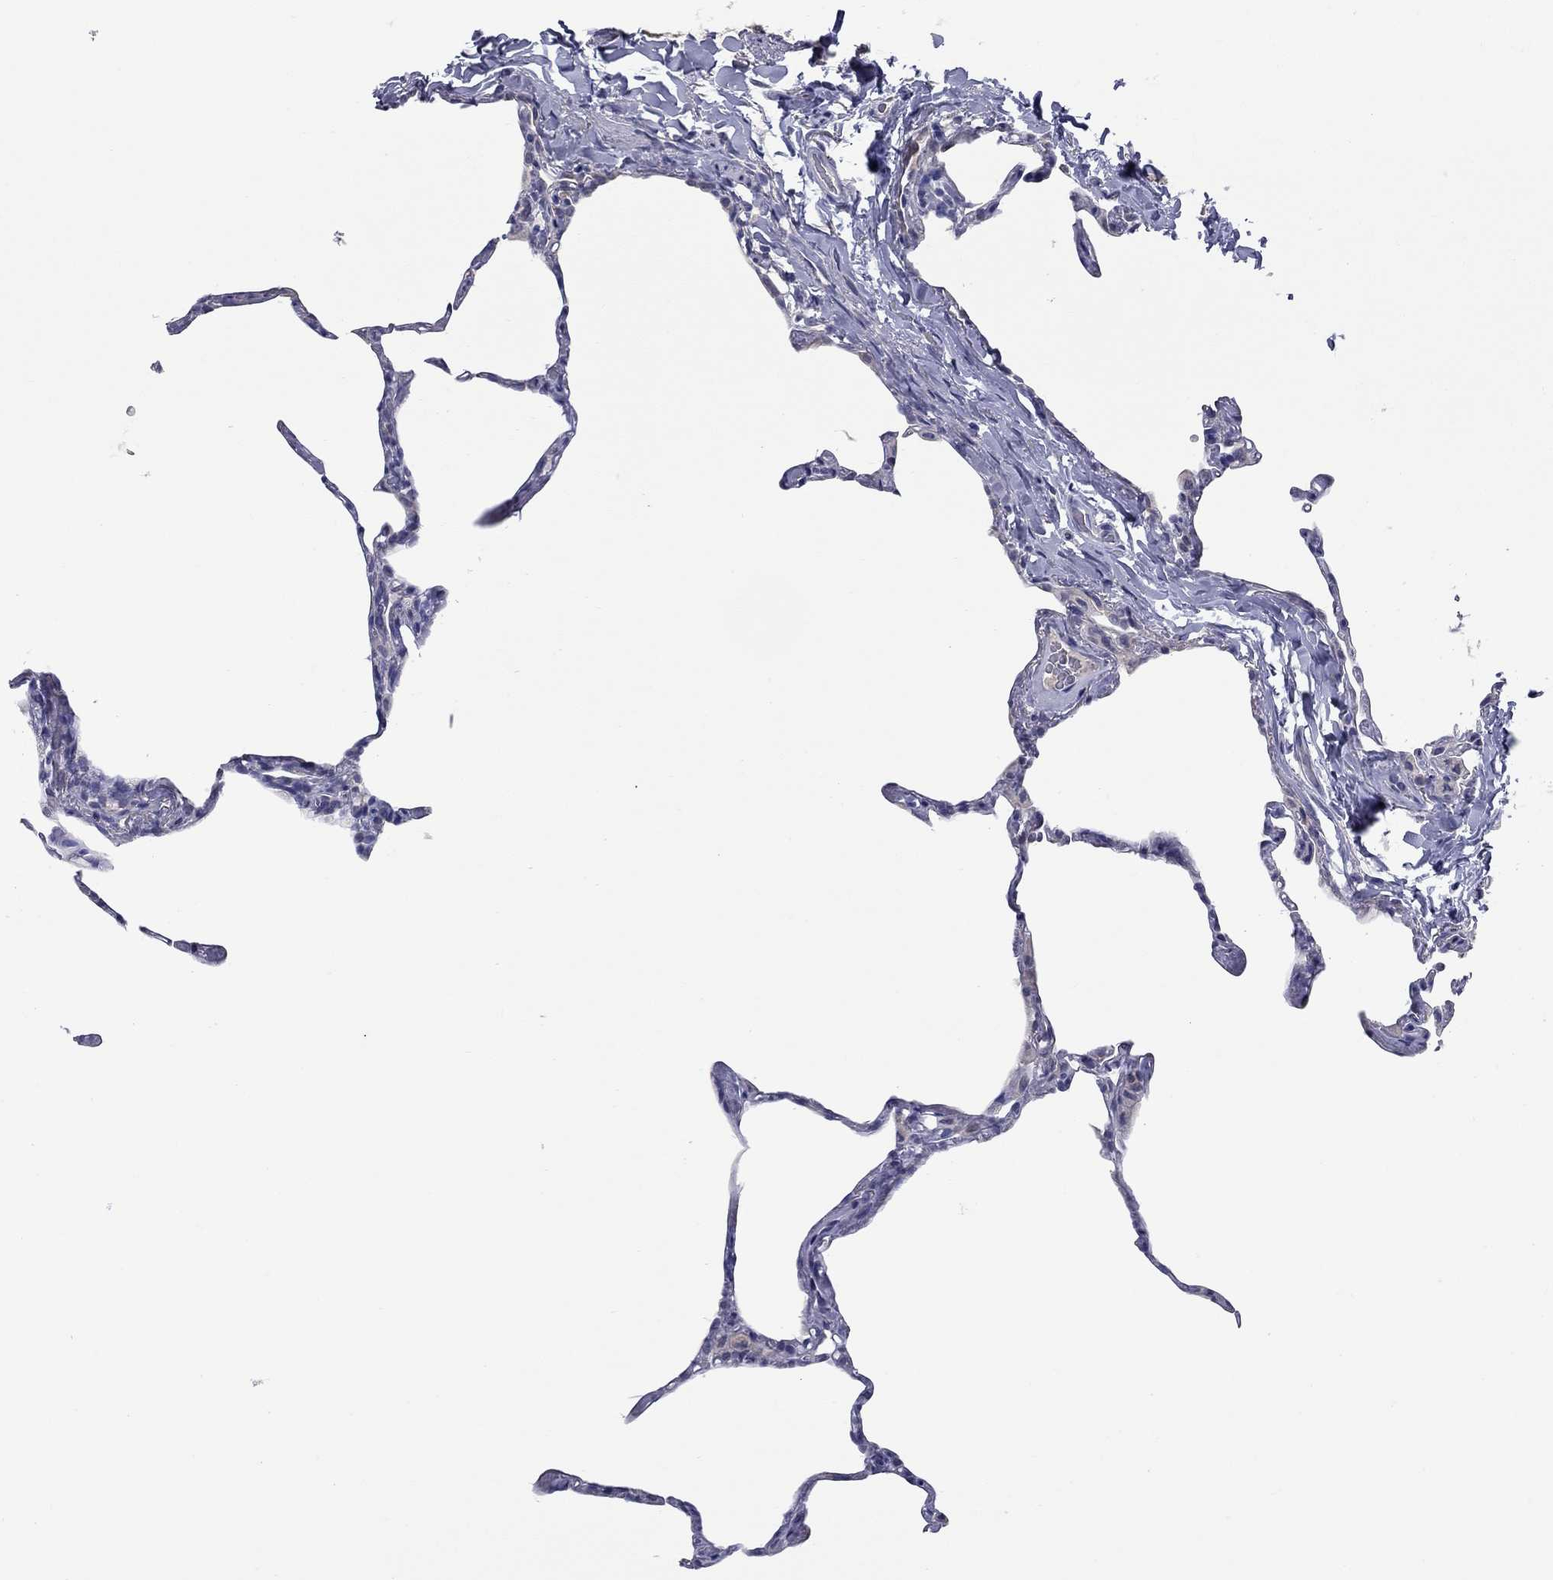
{"staining": {"intensity": "negative", "quantity": "none", "location": "none"}, "tissue": "lung", "cell_type": "Alveolar cells", "image_type": "normal", "snomed": [{"axis": "morphology", "description": "Normal tissue, NOS"}, {"axis": "topography", "description": "Lung"}], "caption": "IHC image of unremarkable lung: human lung stained with DAB (3,3'-diaminobenzidine) reveals no significant protein expression in alveolar cells. (DAB (3,3'-diaminobenzidine) immunohistochemistry visualized using brightfield microscopy, high magnification).", "gene": "UNC119B", "patient": {"sex": "male", "age": 65}}